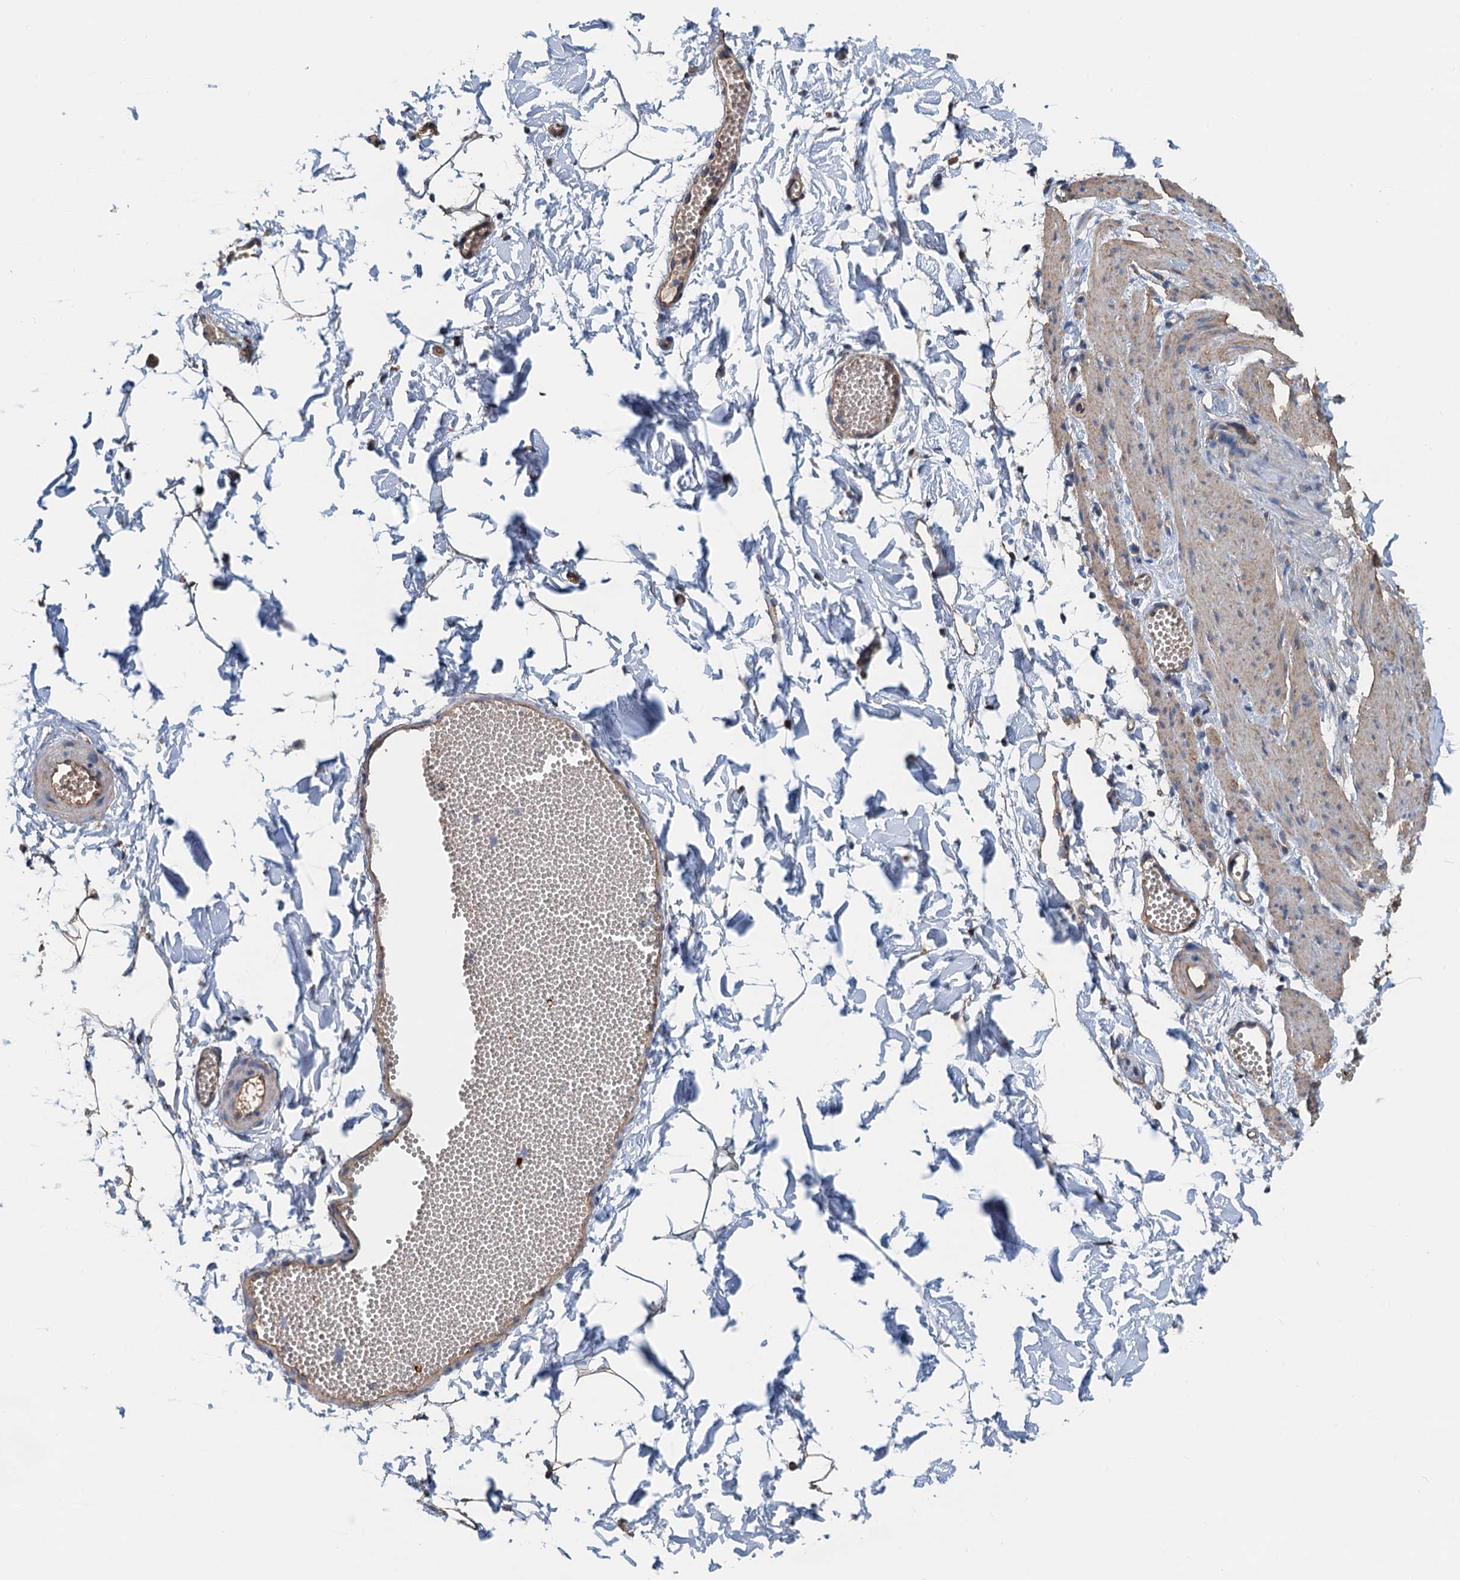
{"staining": {"intensity": "weak", "quantity": ">75%", "location": "cytoplasmic/membranous"}, "tissue": "adipose tissue", "cell_type": "Adipocytes", "image_type": "normal", "snomed": [{"axis": "morphology", "description": "Normal tissue, NOS"}, {"axis": "topography", "description": "Gallbladder"}, {"axis": "topography", "description": "Peripheral nerve tissue"}], "caption": "A brown stain highlights weak cytoplasmic/membranous staining of a protein in adipocytes of unremarkable adipose tissue.", "gene": "ROGDI", "patient": {"sex": "male", "age": 38}}